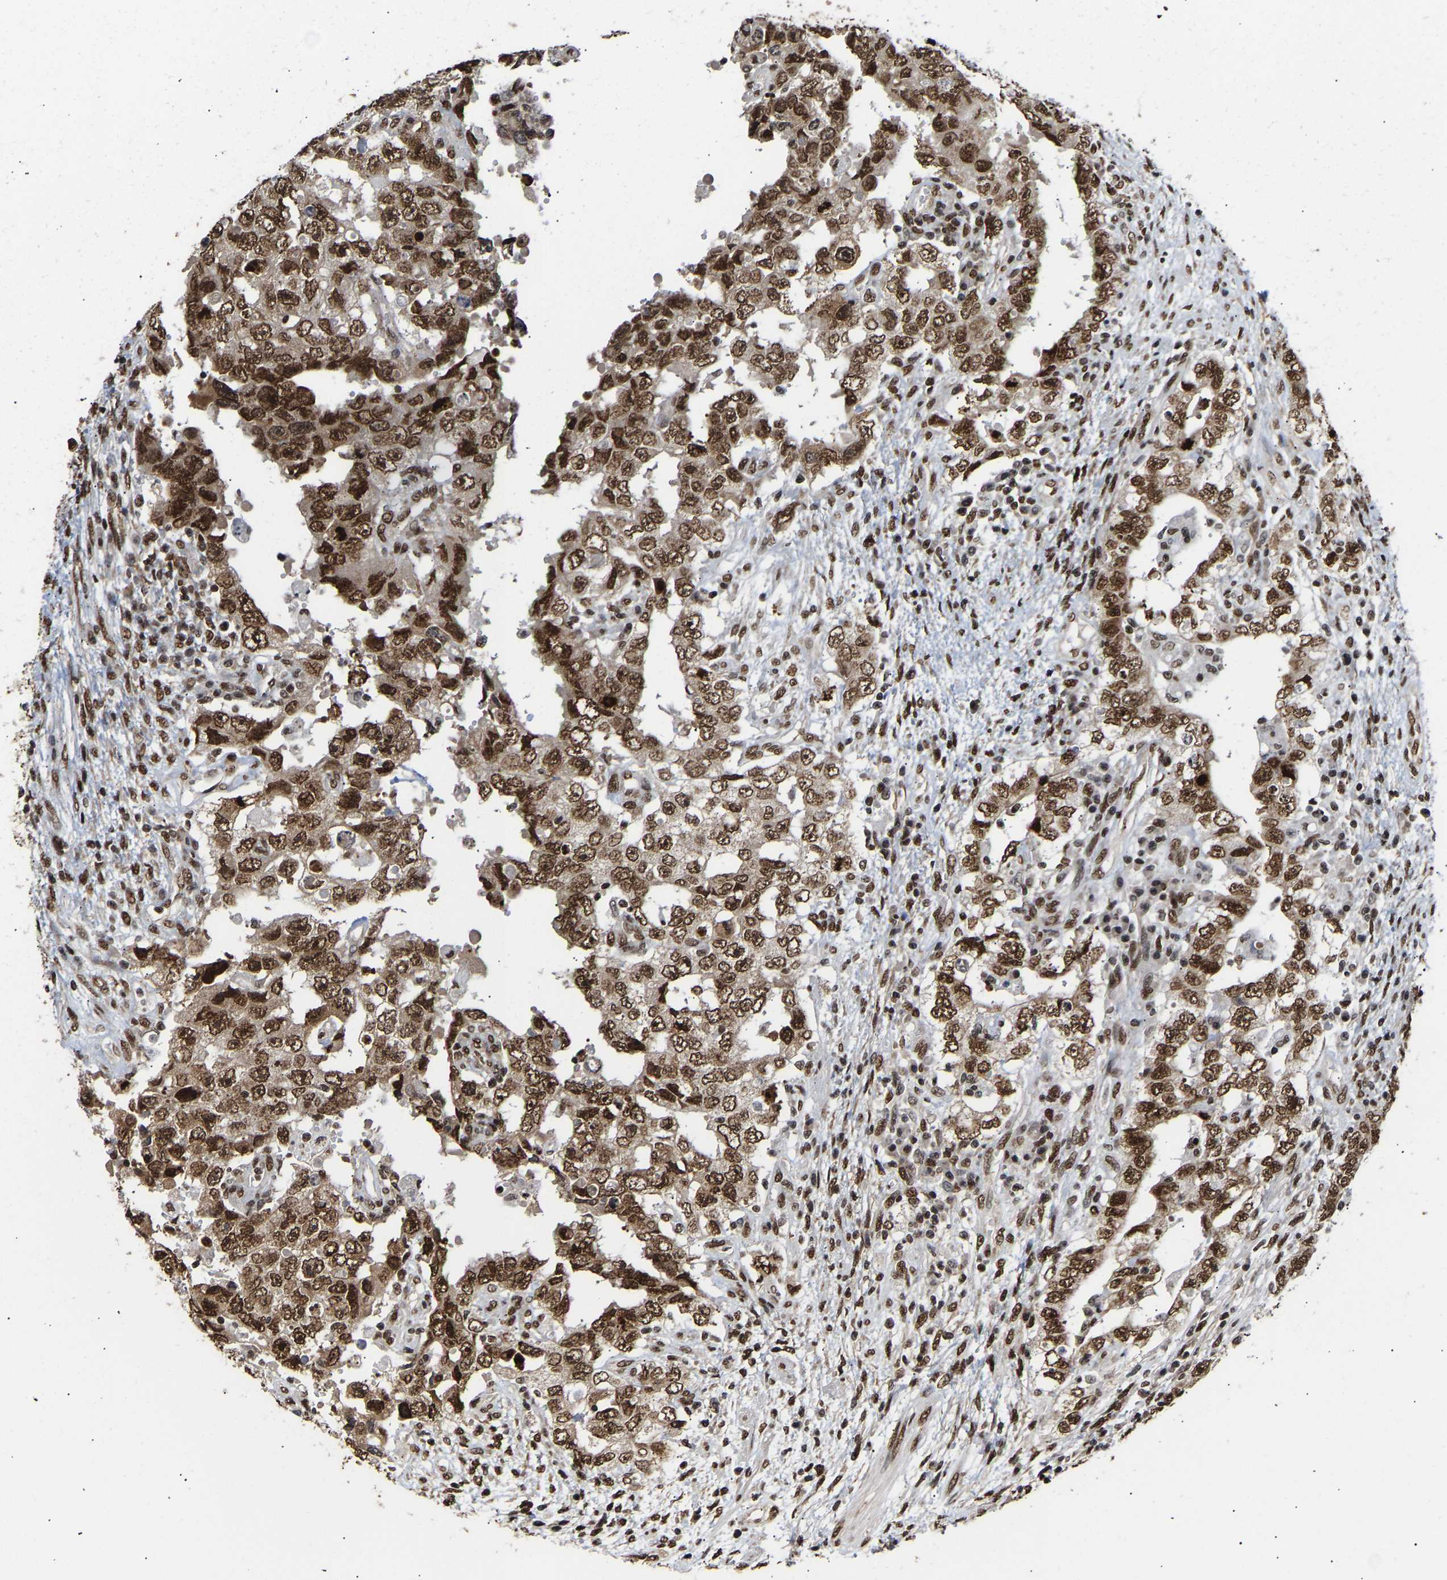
{"staining": {"intensity": "strong", "quantity": ">75%", "location": "cytoplasmic/membranous,nuclear"}, "tissue": "testis cancer", "cell_type": "Tumor cells", "image_type": "cancer", "snomed": [{"axis": "morphology", "description": "Carcinoma, Embryonal, NOS"}, {"axis": "topography", "description": "Testis"}], "caption": "This is an image of IHC staining of embryonal carcinoma (testis), which shows strong positivity in the cytoplasmic/membranous and nuclear of tumor cells.", "gene": "PSIP1", "patient": {"sex": "male", "age": 26}}